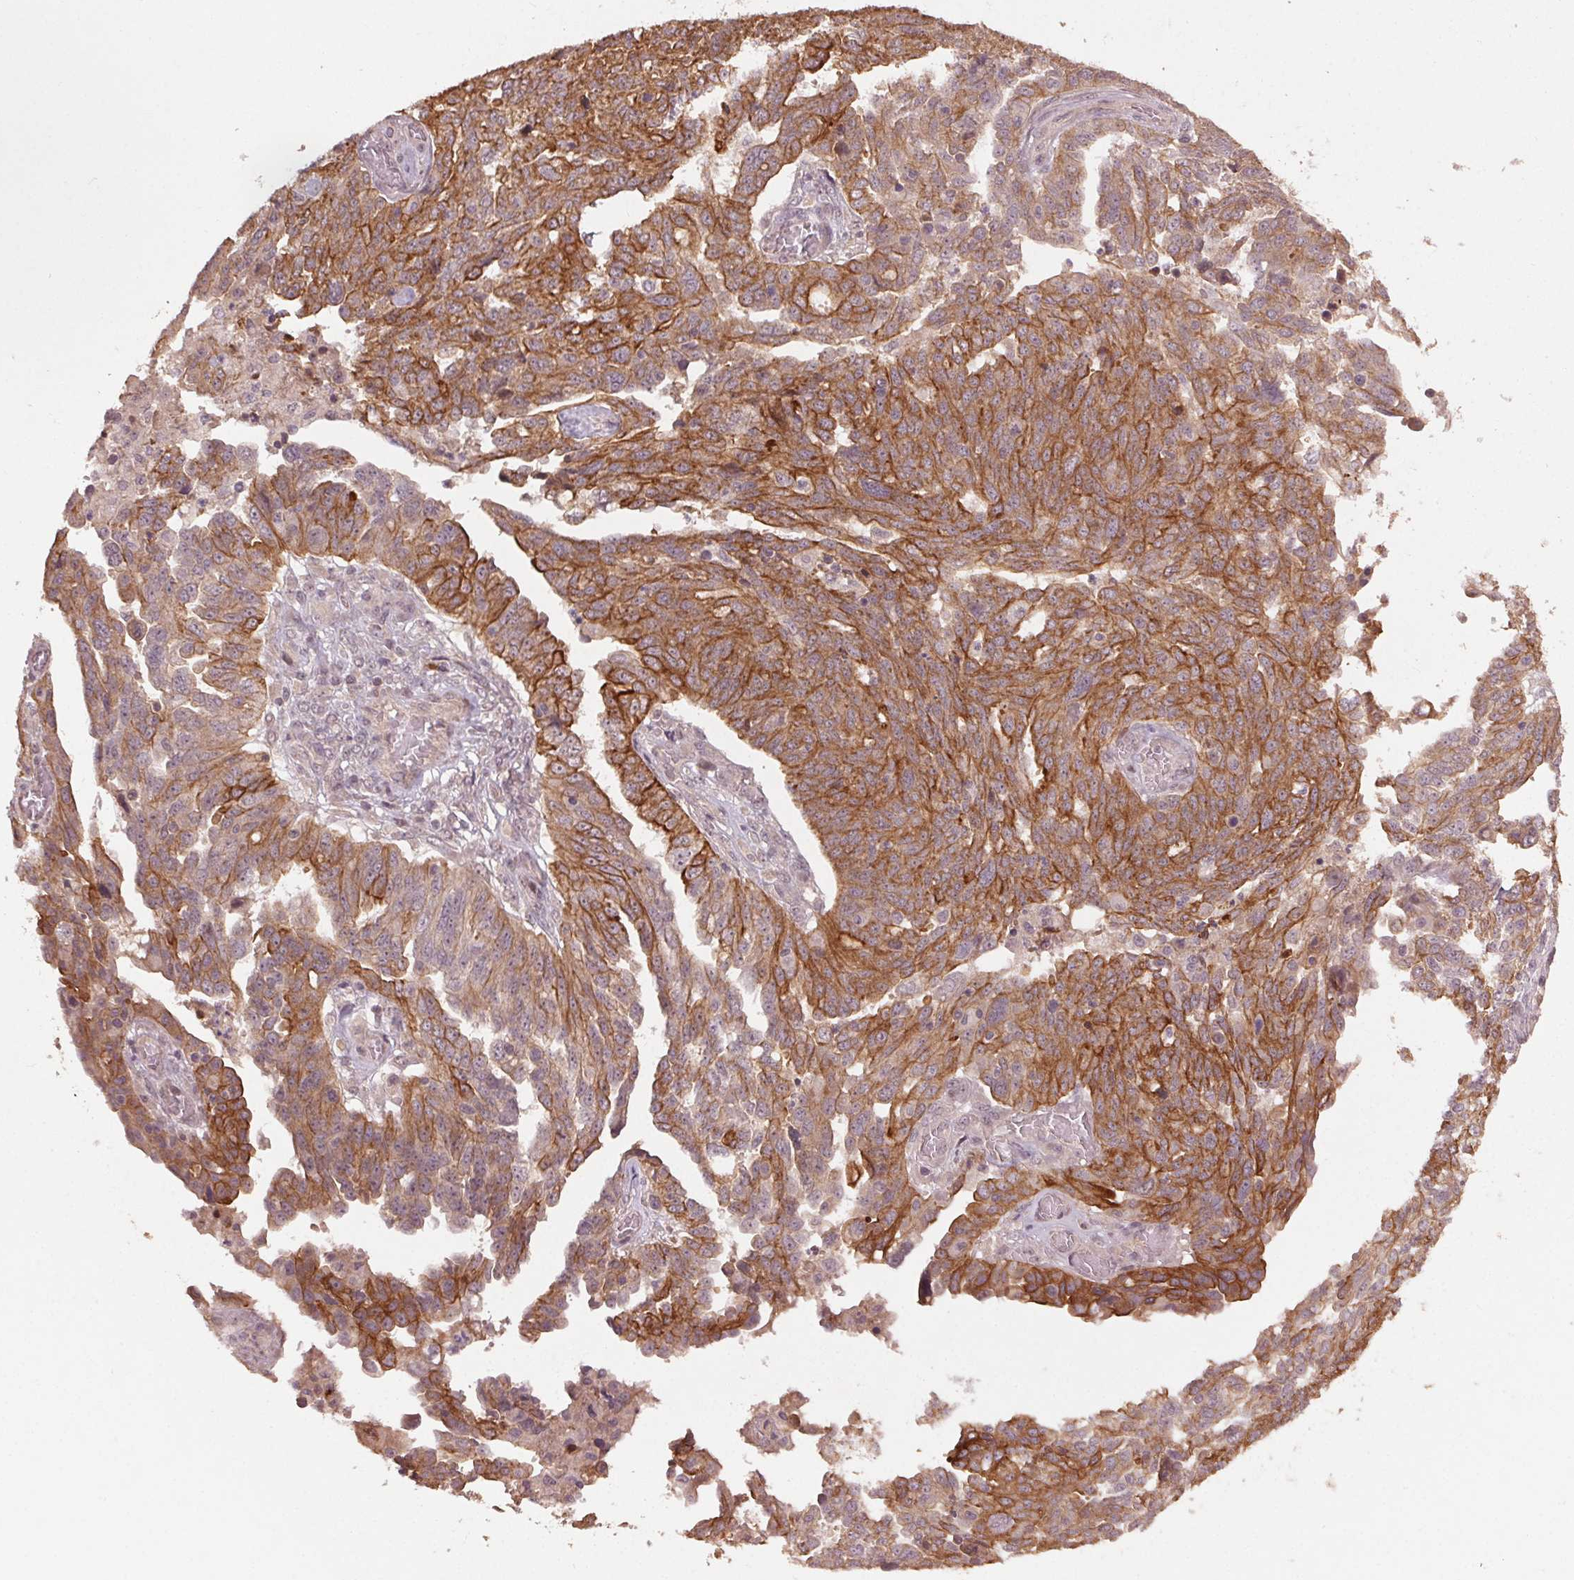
{"staining": {"intensity": "moderate", "quantity": ">75%", "location": "cytoplasmic/membranous"}, "tissue": "ovarian cancer", "cell_type": "Tumor cells", "image_type": "cancer", "snomed": [{"axis": "morphology", "description": "Cystadenocarcinoma, serous, NOS"}, {"axis": "topography", "description": "Ovary"}], "caption": "This micrograph demonstrates IHC staining of human serous cystadenocarcinoma (ovarian), with medium moderate cytoplasmic/membranous positivity in about >75% of tumor cells.", "gene": "SMLR1", "patient": {"sex": "female", "age": 67}}